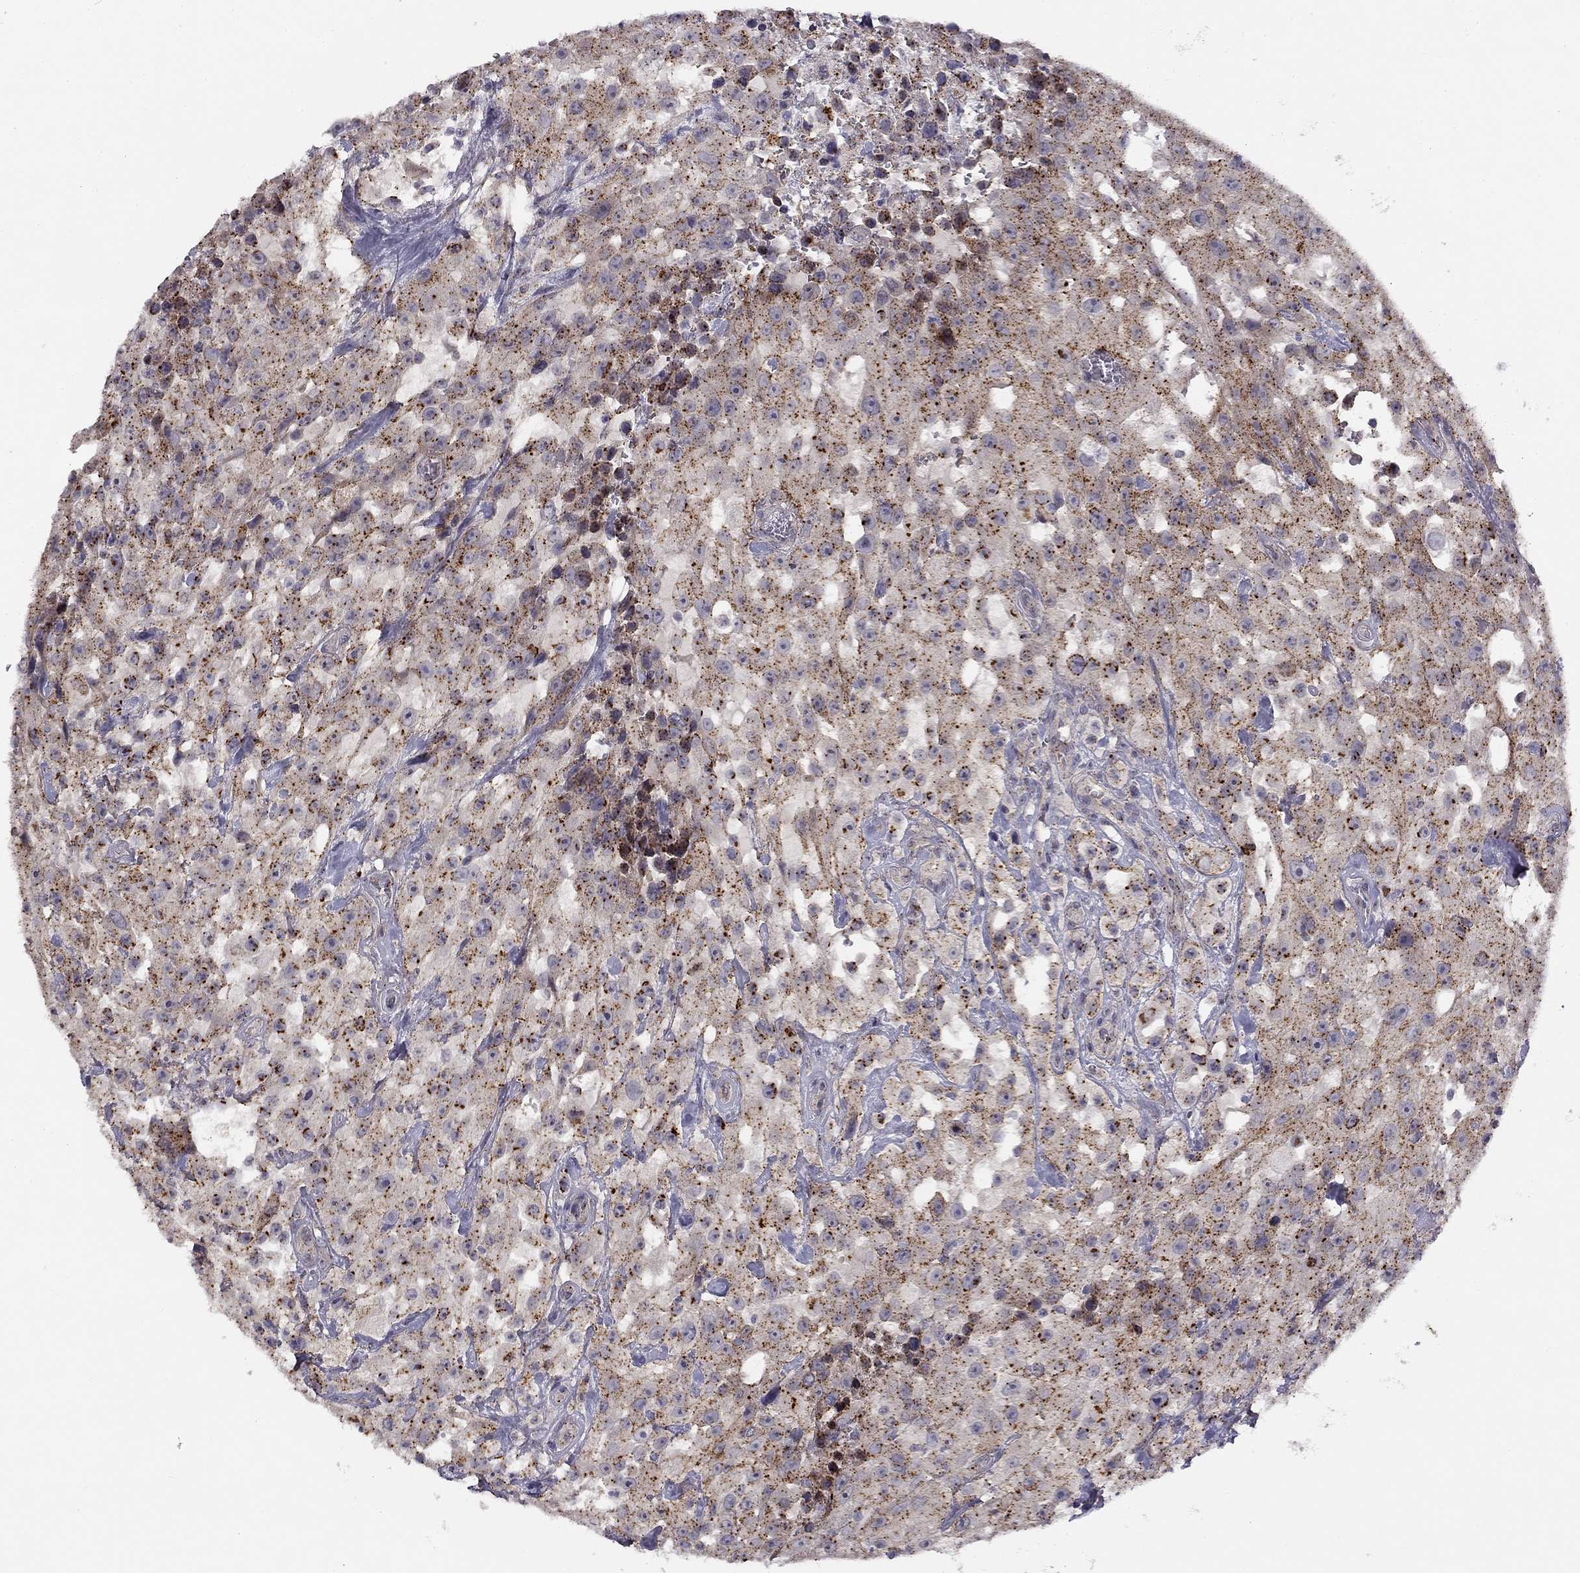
{"staining": {"intensity": "strong", "quantity": ">75%", "location": "cytoplasmic/membranous"}, "tissue": "urothelial cancer", "cell_type": "Tumor cells", "image_type": "cancer", "snomed": [{"axis": "morphology", "description": "Urothelial carcinoma, High grade"}, {"axis": "topography", "description": "Urinary bladder"}], "caption": "The micrograph displays a brown stain indicating the presence of a protein in the cytoplasmic/membranous of tumor cells in urothelial carcinoma (high-grade). (DAB IHC, brown staining for protein, blue staining for nuclei).", "gene": "CNR1", "patient": {"sex": "male", "age": 79}}